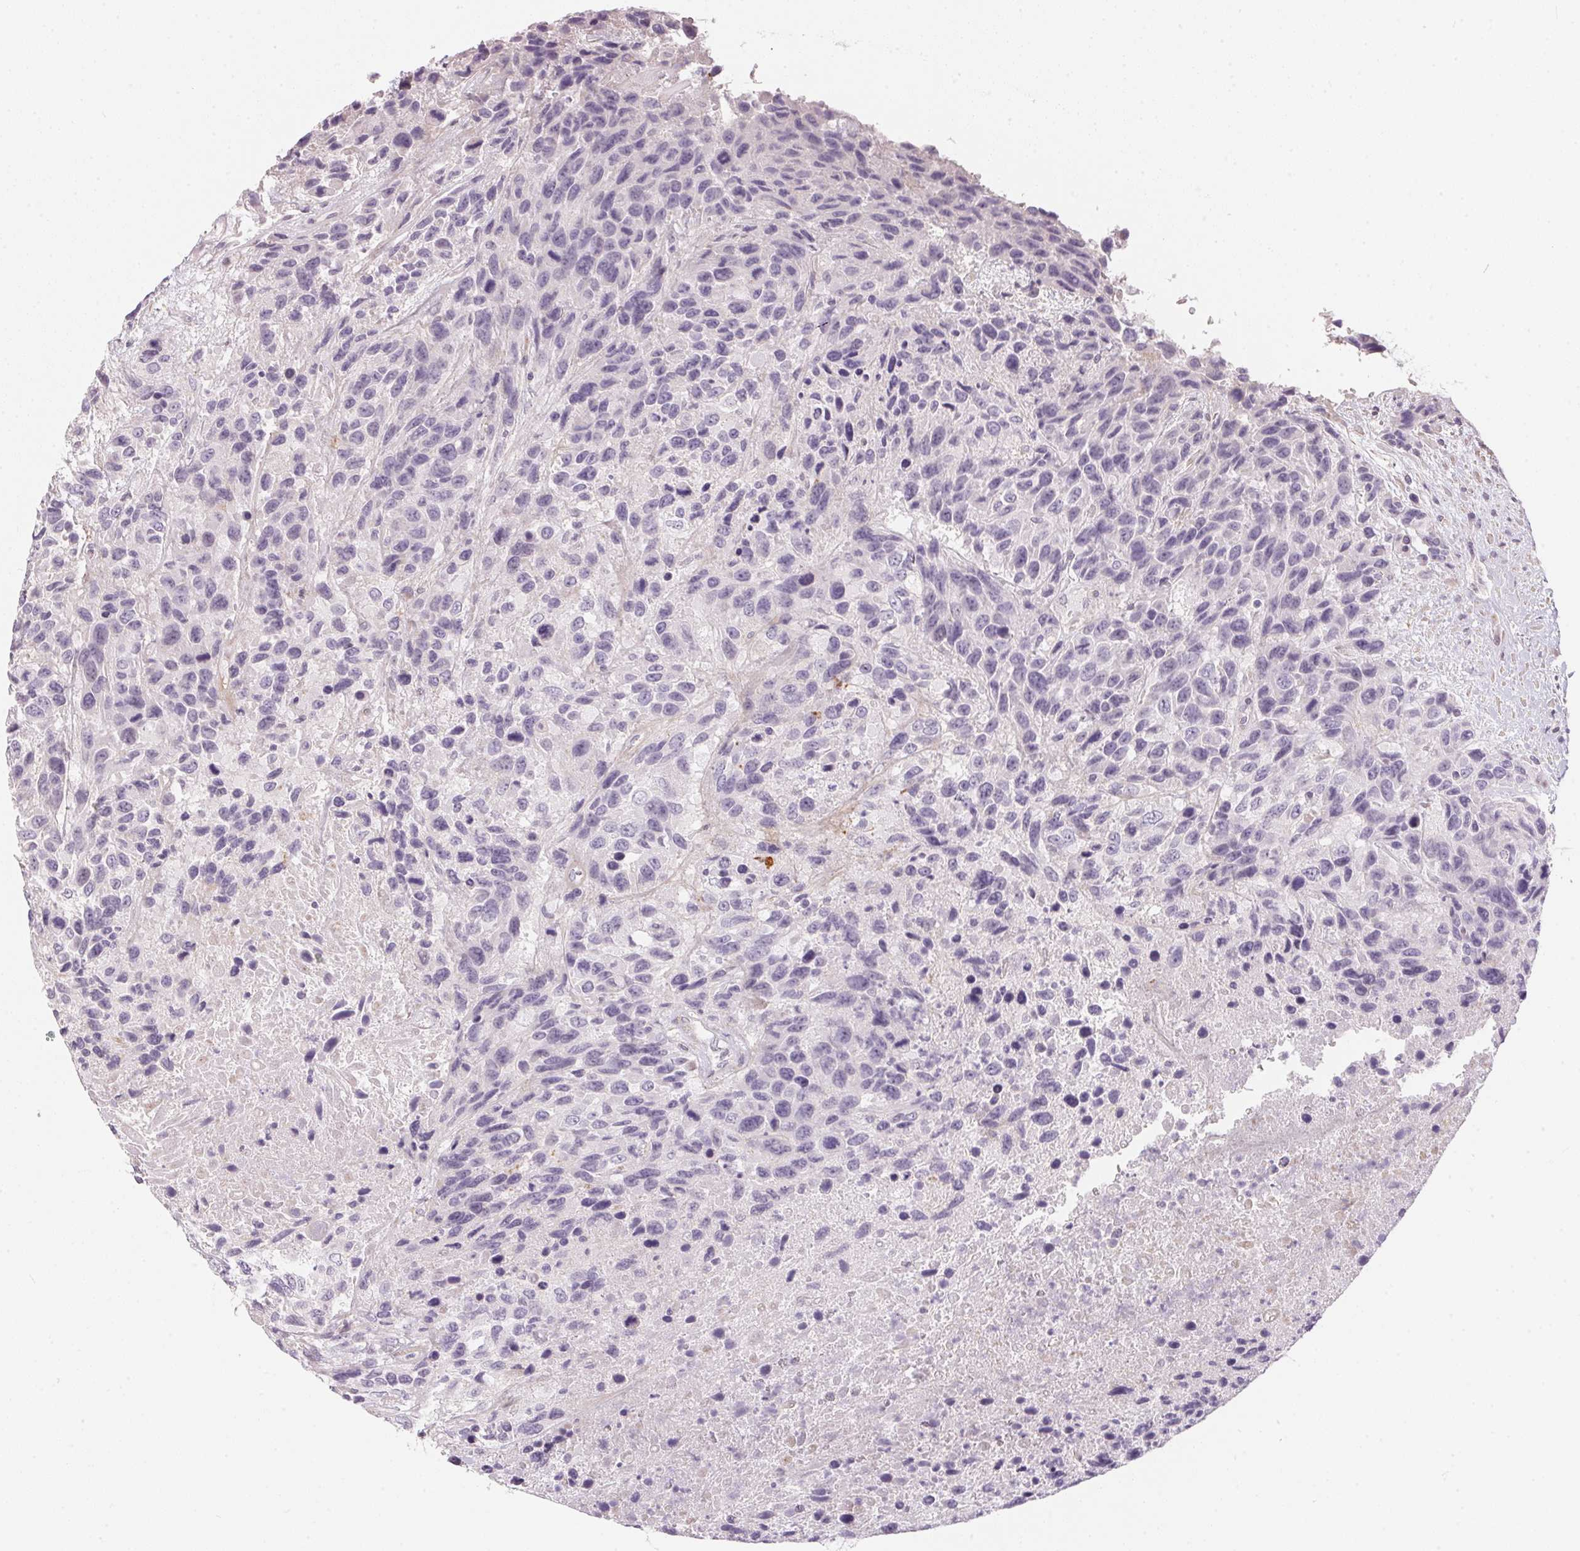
{"staining": {"intensity": "negative", "quantity": "none", "location": "none"}, "tissue": "urothelial cancer", "cell_type": "Tumor cells", "image_type": "cancer", "snomed": [{"axis": "morphology", "description": "Urothelial carcinoma, High grade"}, {"axis": "topography", "description": "Urinary bladder"}], "caption": "An immunohistochemistry (IHC) micrograph of urothelial cancer is shown. There is no staining in tumor cells of urothelial cancer.", "gene": "GDAP1L1", "patient": {"sex": "female", "age": 70}}